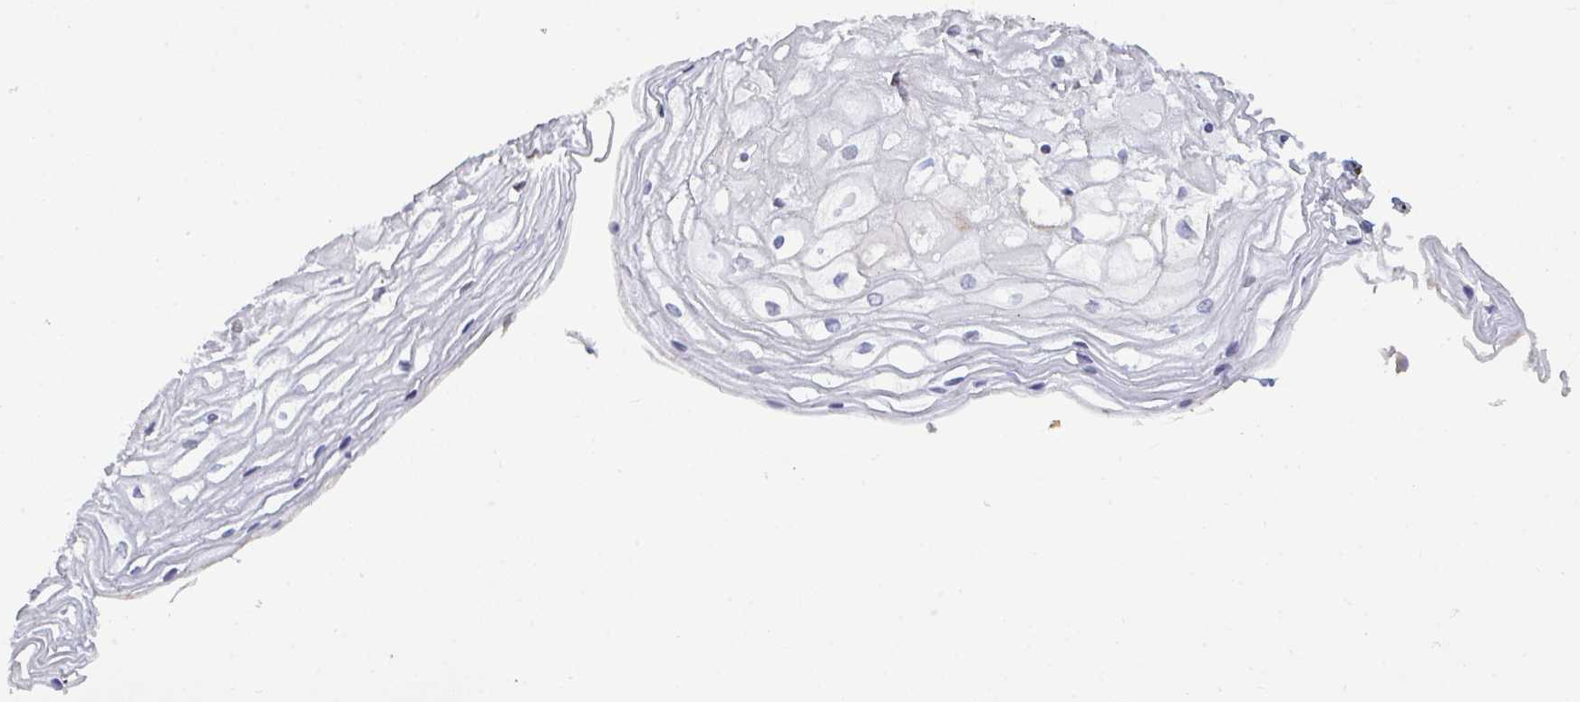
{"staining": {"intensity": "moderate", "quantity": "25%-75%", "location": "cytoplasmic/membranous,nuclear"}, "tissue": "cervix", "cell_type": "Glandular cells", "image_type": "normal", "snomed": [{"axis": "morphology", "description": "Normal tissue, NOS"}, {"axis": "topography", "description": "Cervix"}], "caption": "The micrograph reveals immunohistochemical staining of unremarkable cervix. There is moderate cytoplasmic/membranous,nuclear staining is identified in about 25%-75% of glandular cells.", "gene": "PELI1", "patient": {"sex": "female", "age": 36}}